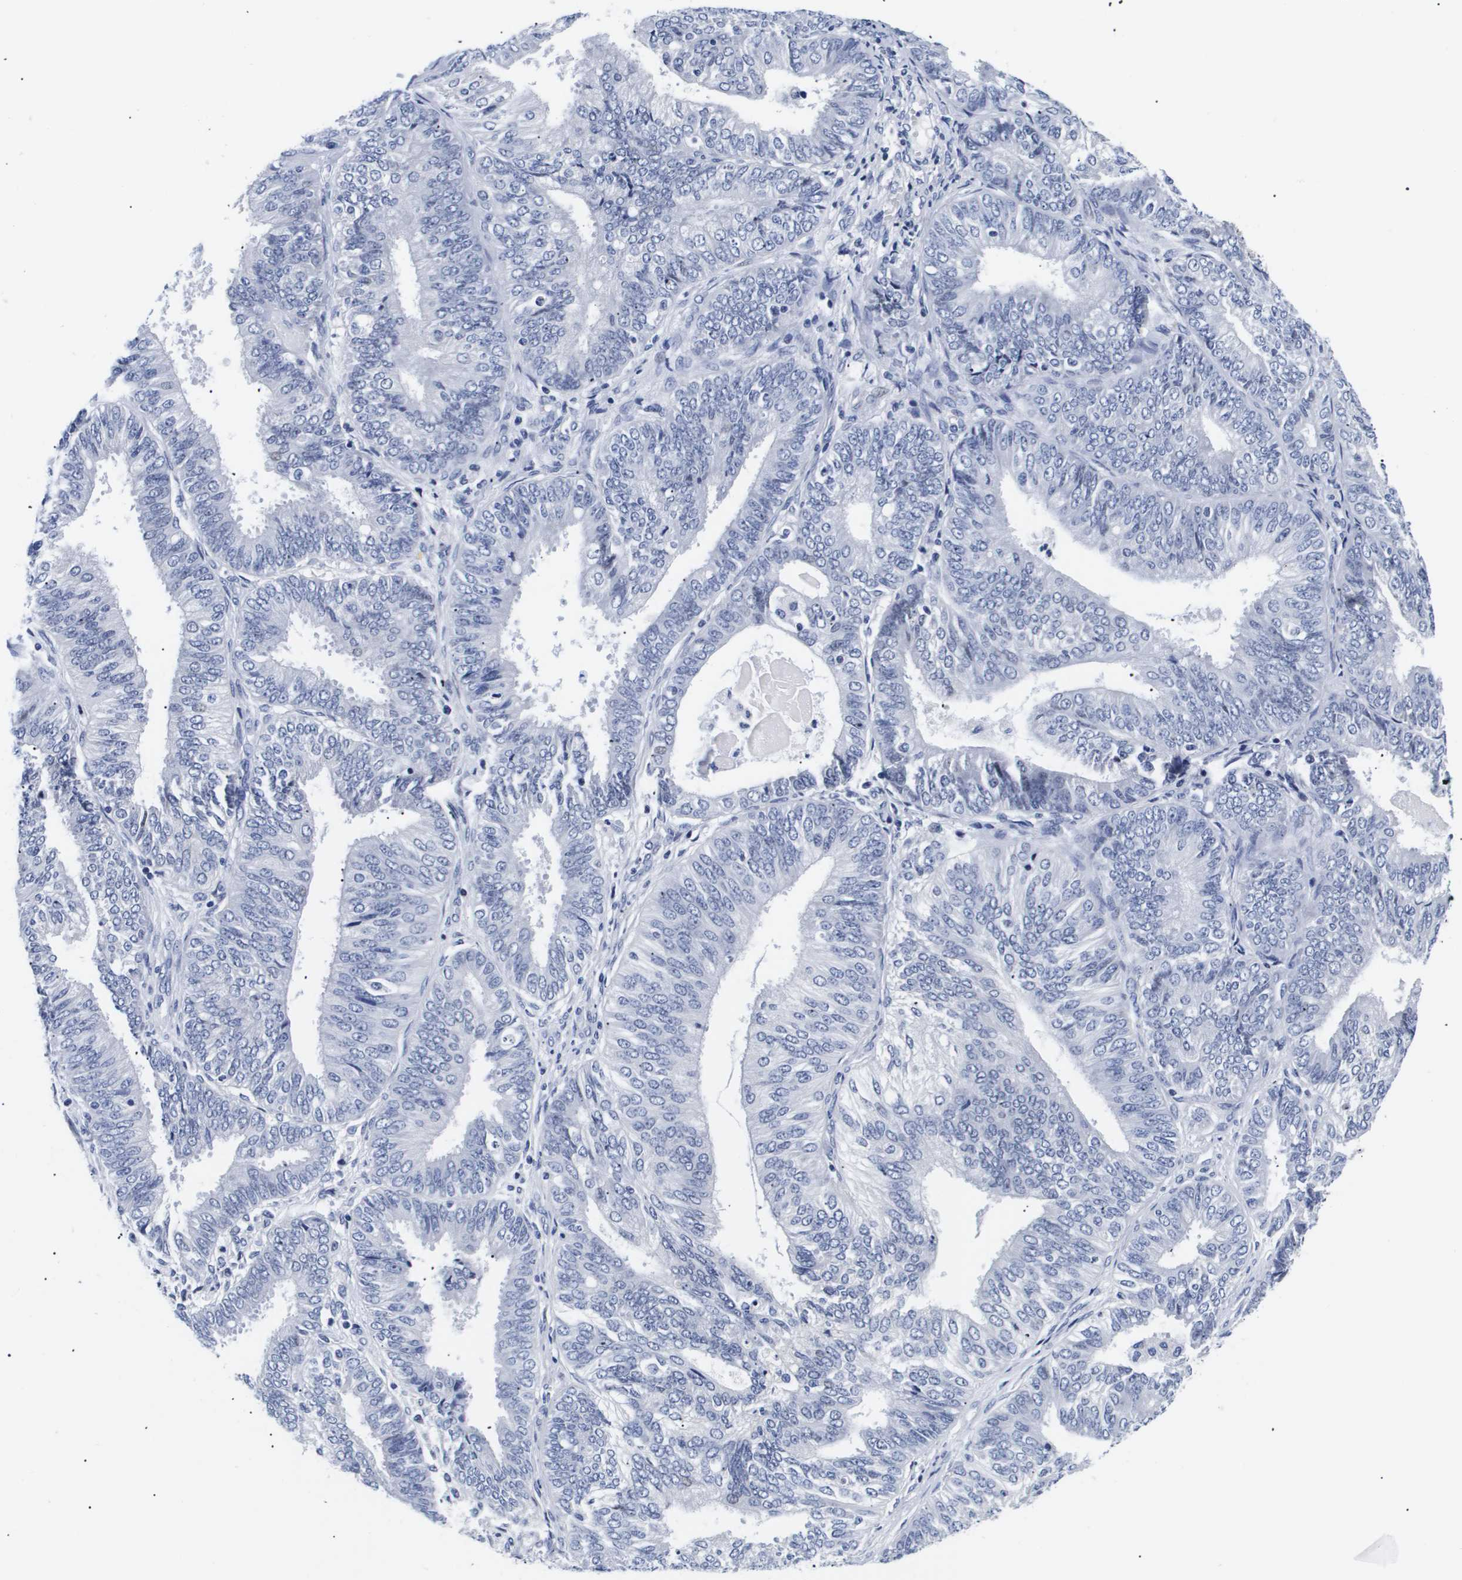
{"staining": {"intensity": "negative", "quantity": "none", "location": "none"}, "tissue": "endometrial cancer", "cell_type": "Tumor cells", "image_type": "cancer", "snomed": [{"axis": "morphology", "description": "Adenocarcinoma, NOS"}, {"axis": "topography", "description": "Endometrium"}], "caption": "DAB immunohistochemical staining of human endometrial cancer (adenocarcinoma) exhibits no significant positivity in tumor cells.", "gene": "SHD", "patient": {"sex": "female", "age": 58}}